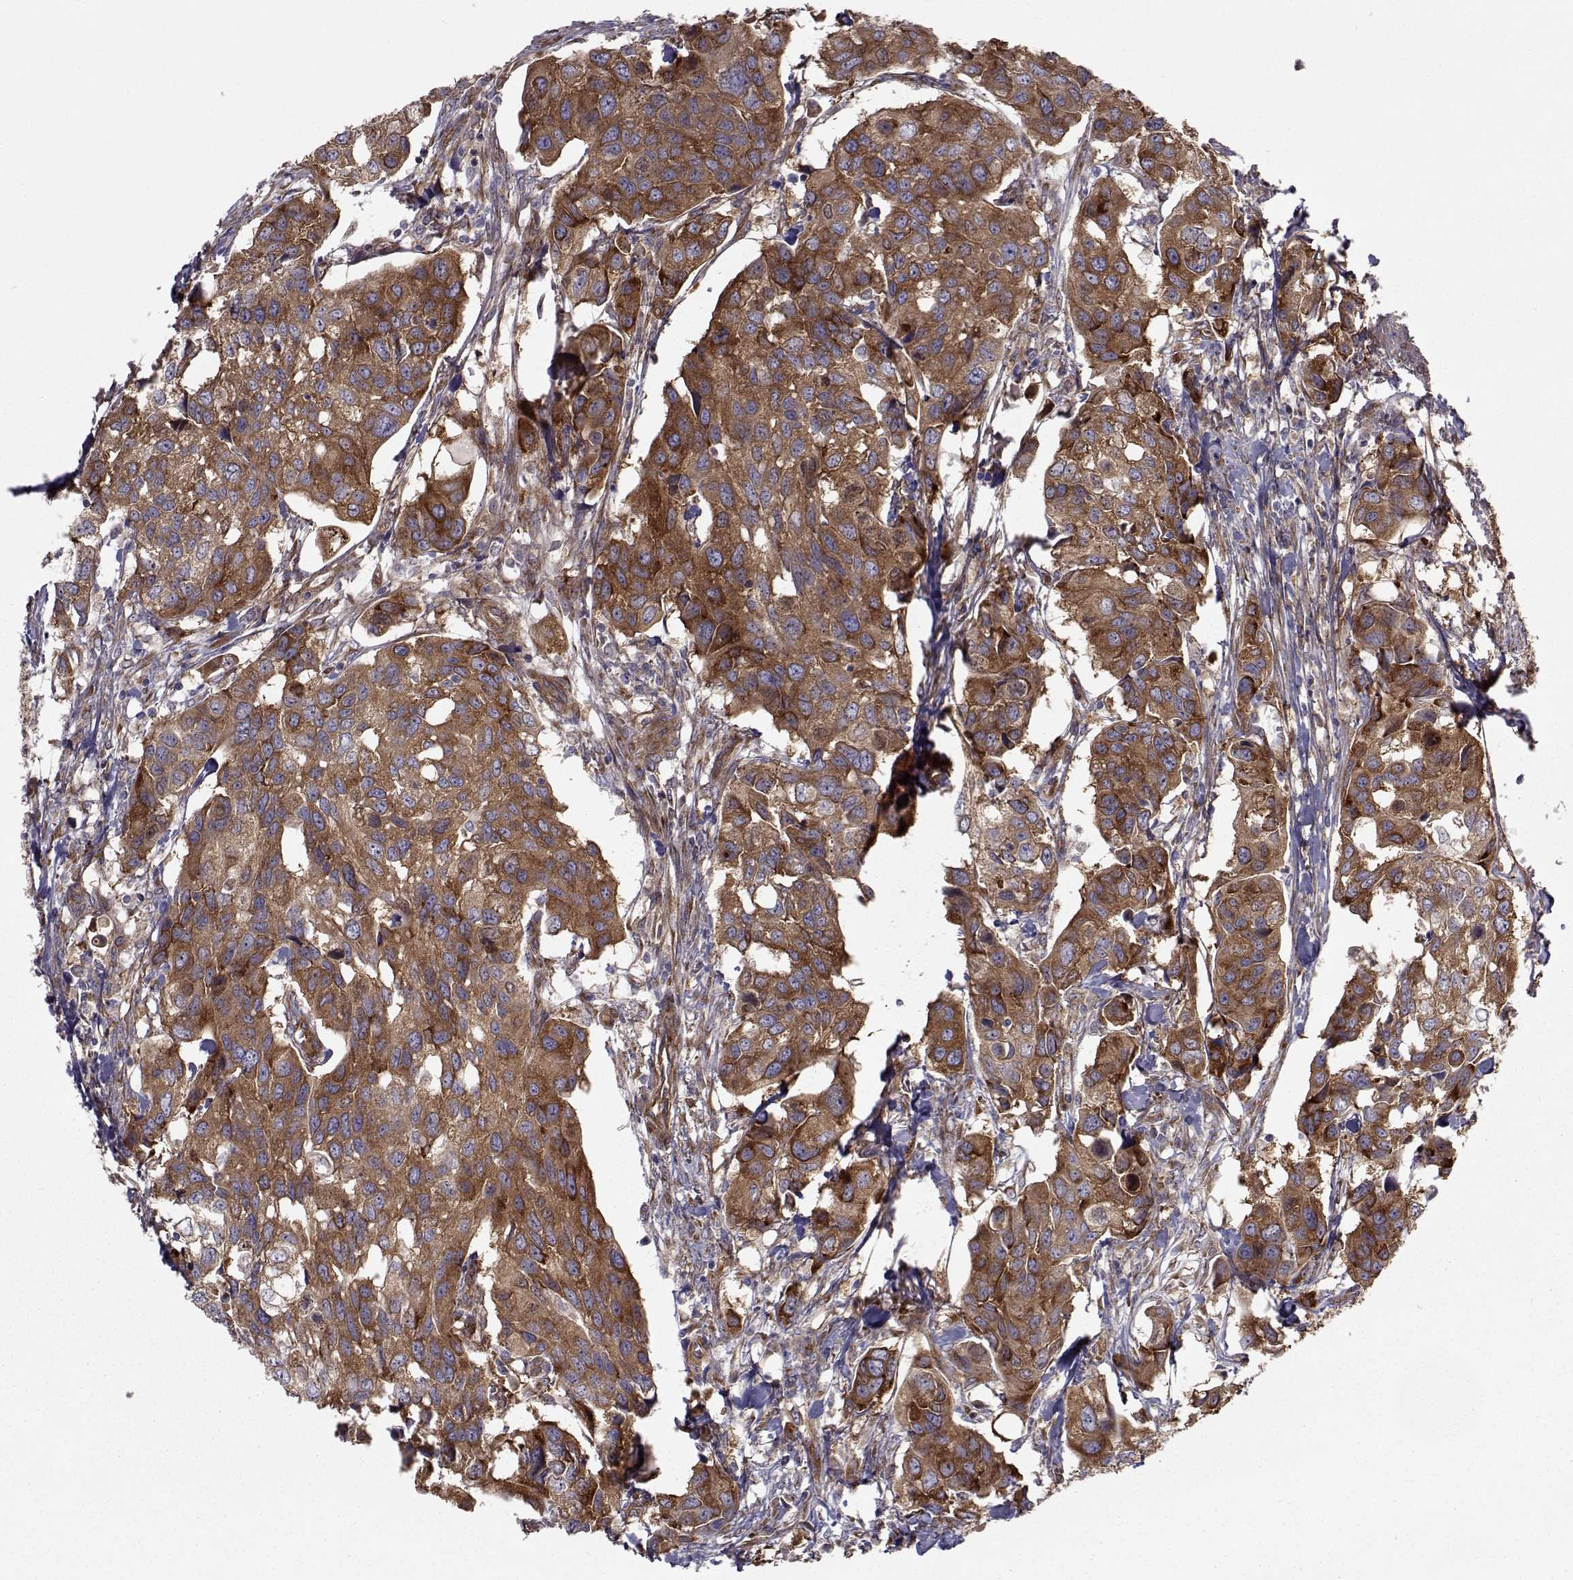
{"staining": {"intensity": "strong", "quantity": ">75%", "location": "cytoplasmic/membranous"}, "tissue": "urothelial cancer", "cell_type": "Tumor cells", "image_type": "cancer", "snomed": [{"axis": "morphology", "description": "Urothelial carcinoma, High grade"}, {"axis": "topography", "description": "Urinary bladder"}], "caption": "DAB immunohistochemical staining of human urothelial cancer displays strong cytoplasmic/membranous protein positivity in about >75% of tumor cells.", "gene": "TRIP10", "patient": {"sex": "male", "age": 60}}